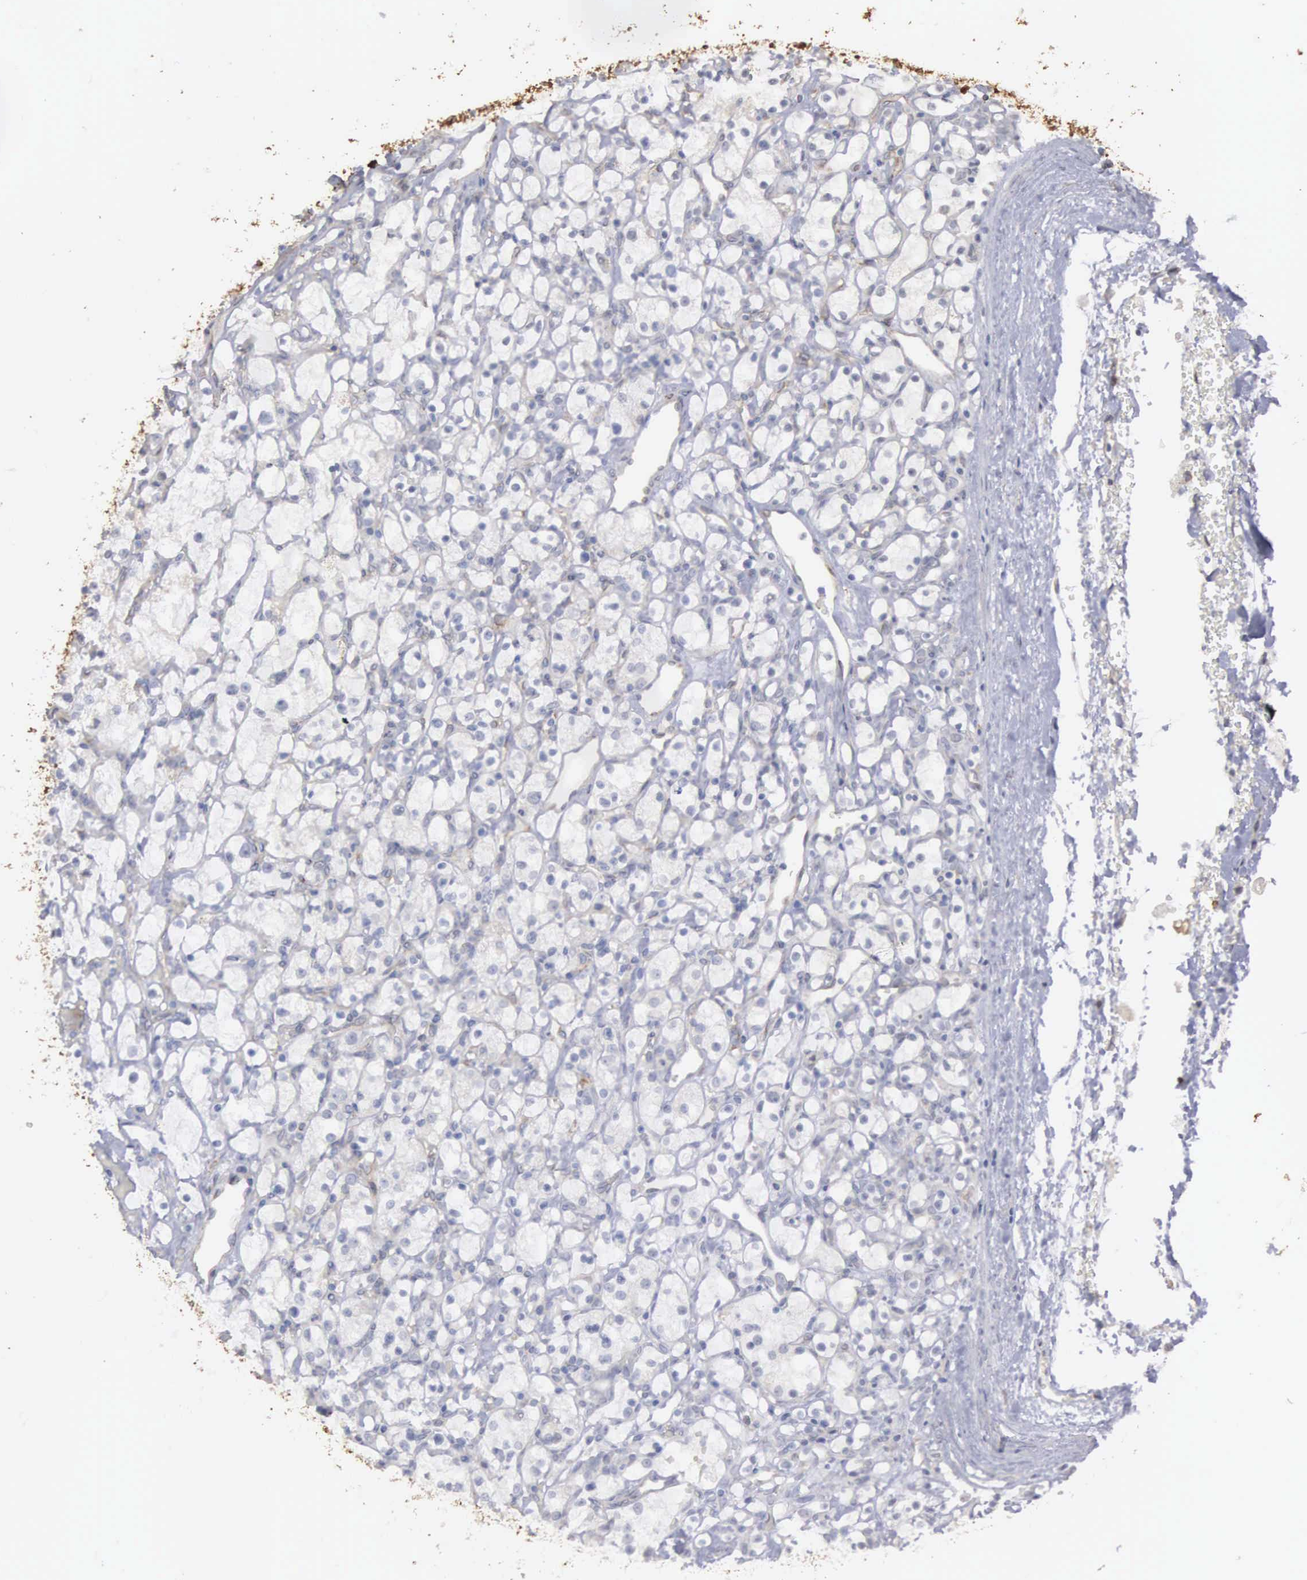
{"staining": {"intensity": "negative", "quantity": "none", "location": "none"}, "tissue": "renal cancer", "cell_type": "Tumor cells", "image_type": "cancer", "snomed": [{"axis": "morphology", "description": "Adenocarcinoma, NOS"}, {"axis": "topography", "description": "Kidney"}], "caption": "This is an IHC image of adenocarcinoma (renal). There is no staining in tumor cells.", "gene": "LIN52", "patient": {"sex": "female", "age": 83}}